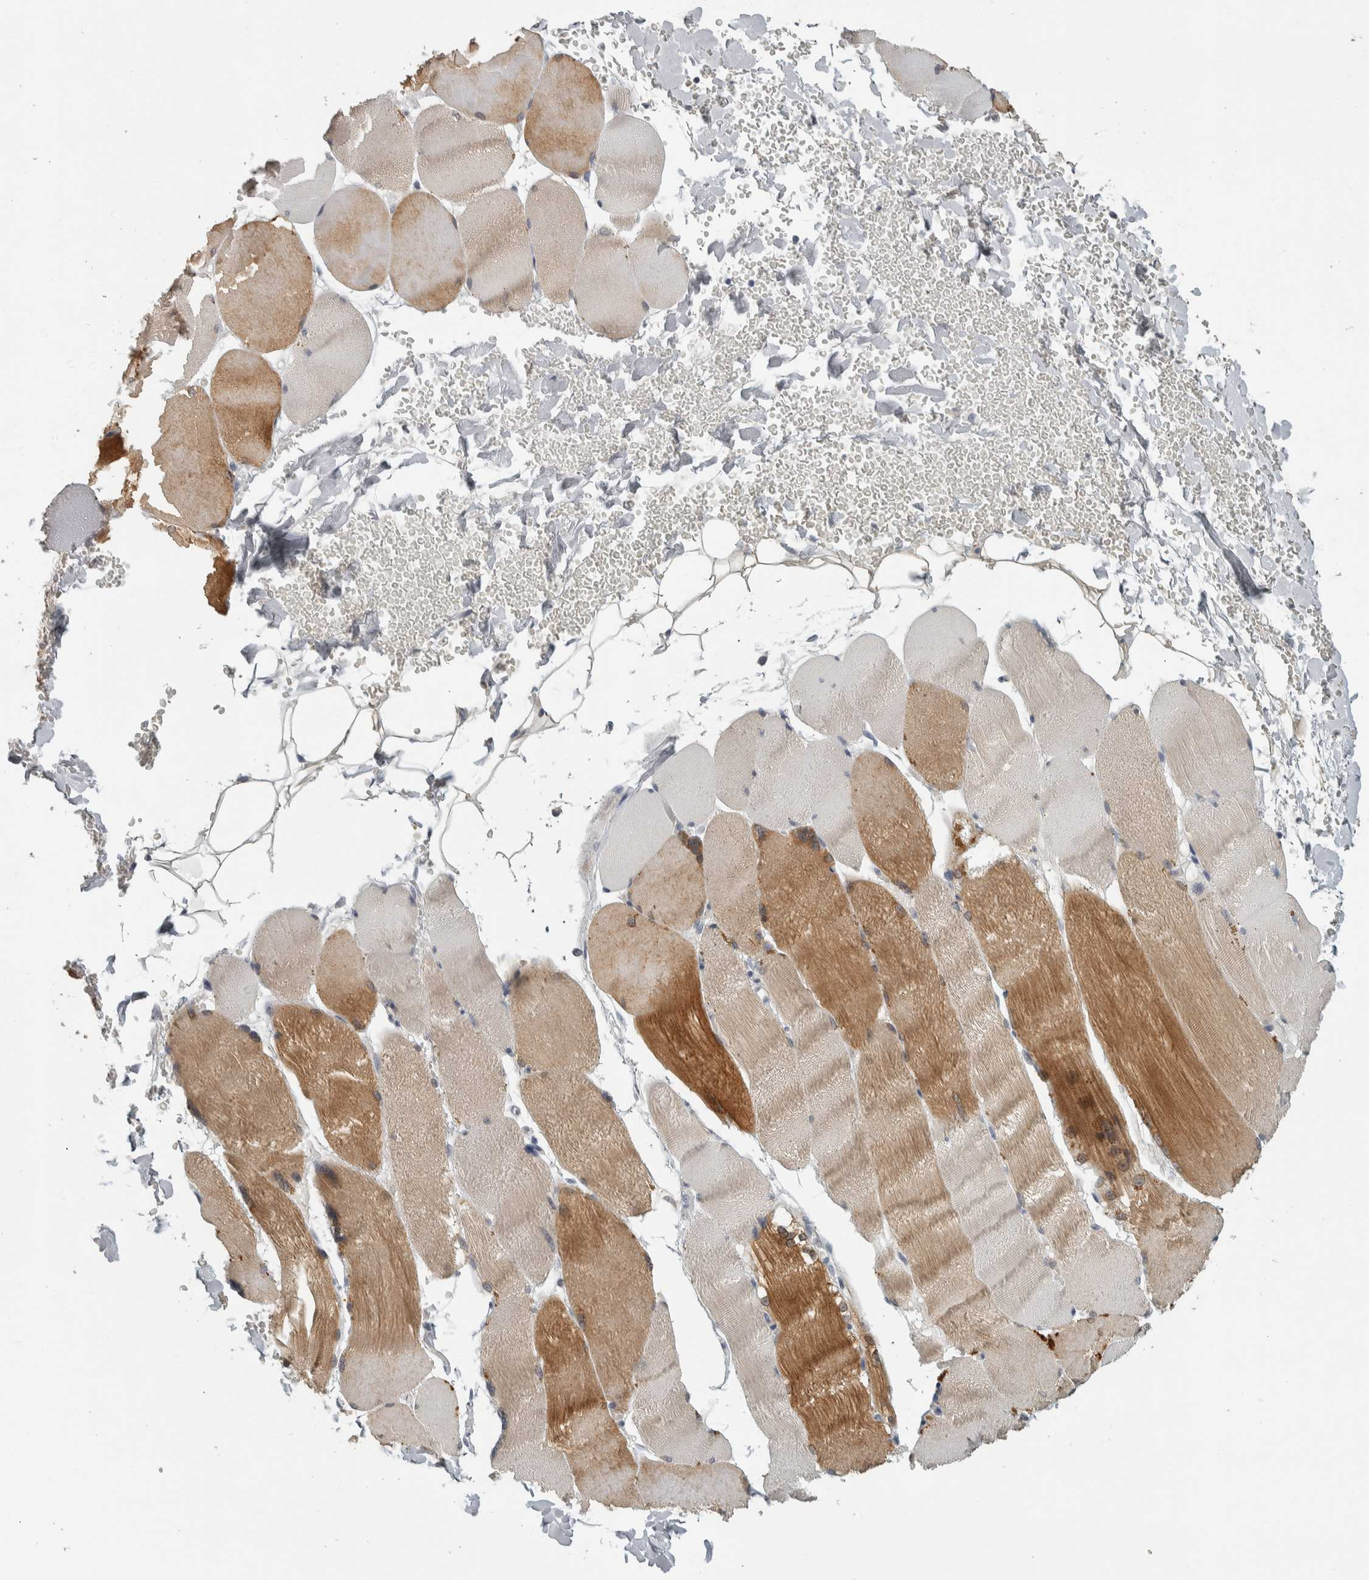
{"staining": {"intensity": "moderate", "quantity": "<25%", "location": "cytoplasmic/membranous"}, "tissue": "skeletal muscle", "cell_type": "Myocytes", "image_type": "normal", "snomed": [{"axis": "morphology", "description": "Normal tissue, NOS"}, {"axis": "topography", "description": "Skin"}, {"axis": "topography", "description": "Skeletal muscle"}], "caption": "Protein staining reveals moderate cytoplasmic/membranous positivity in about <25% of myocytes in benign skeletal muscle.", "gene": "DCAF10", "patient": {"sex": "male", "age": 83}}